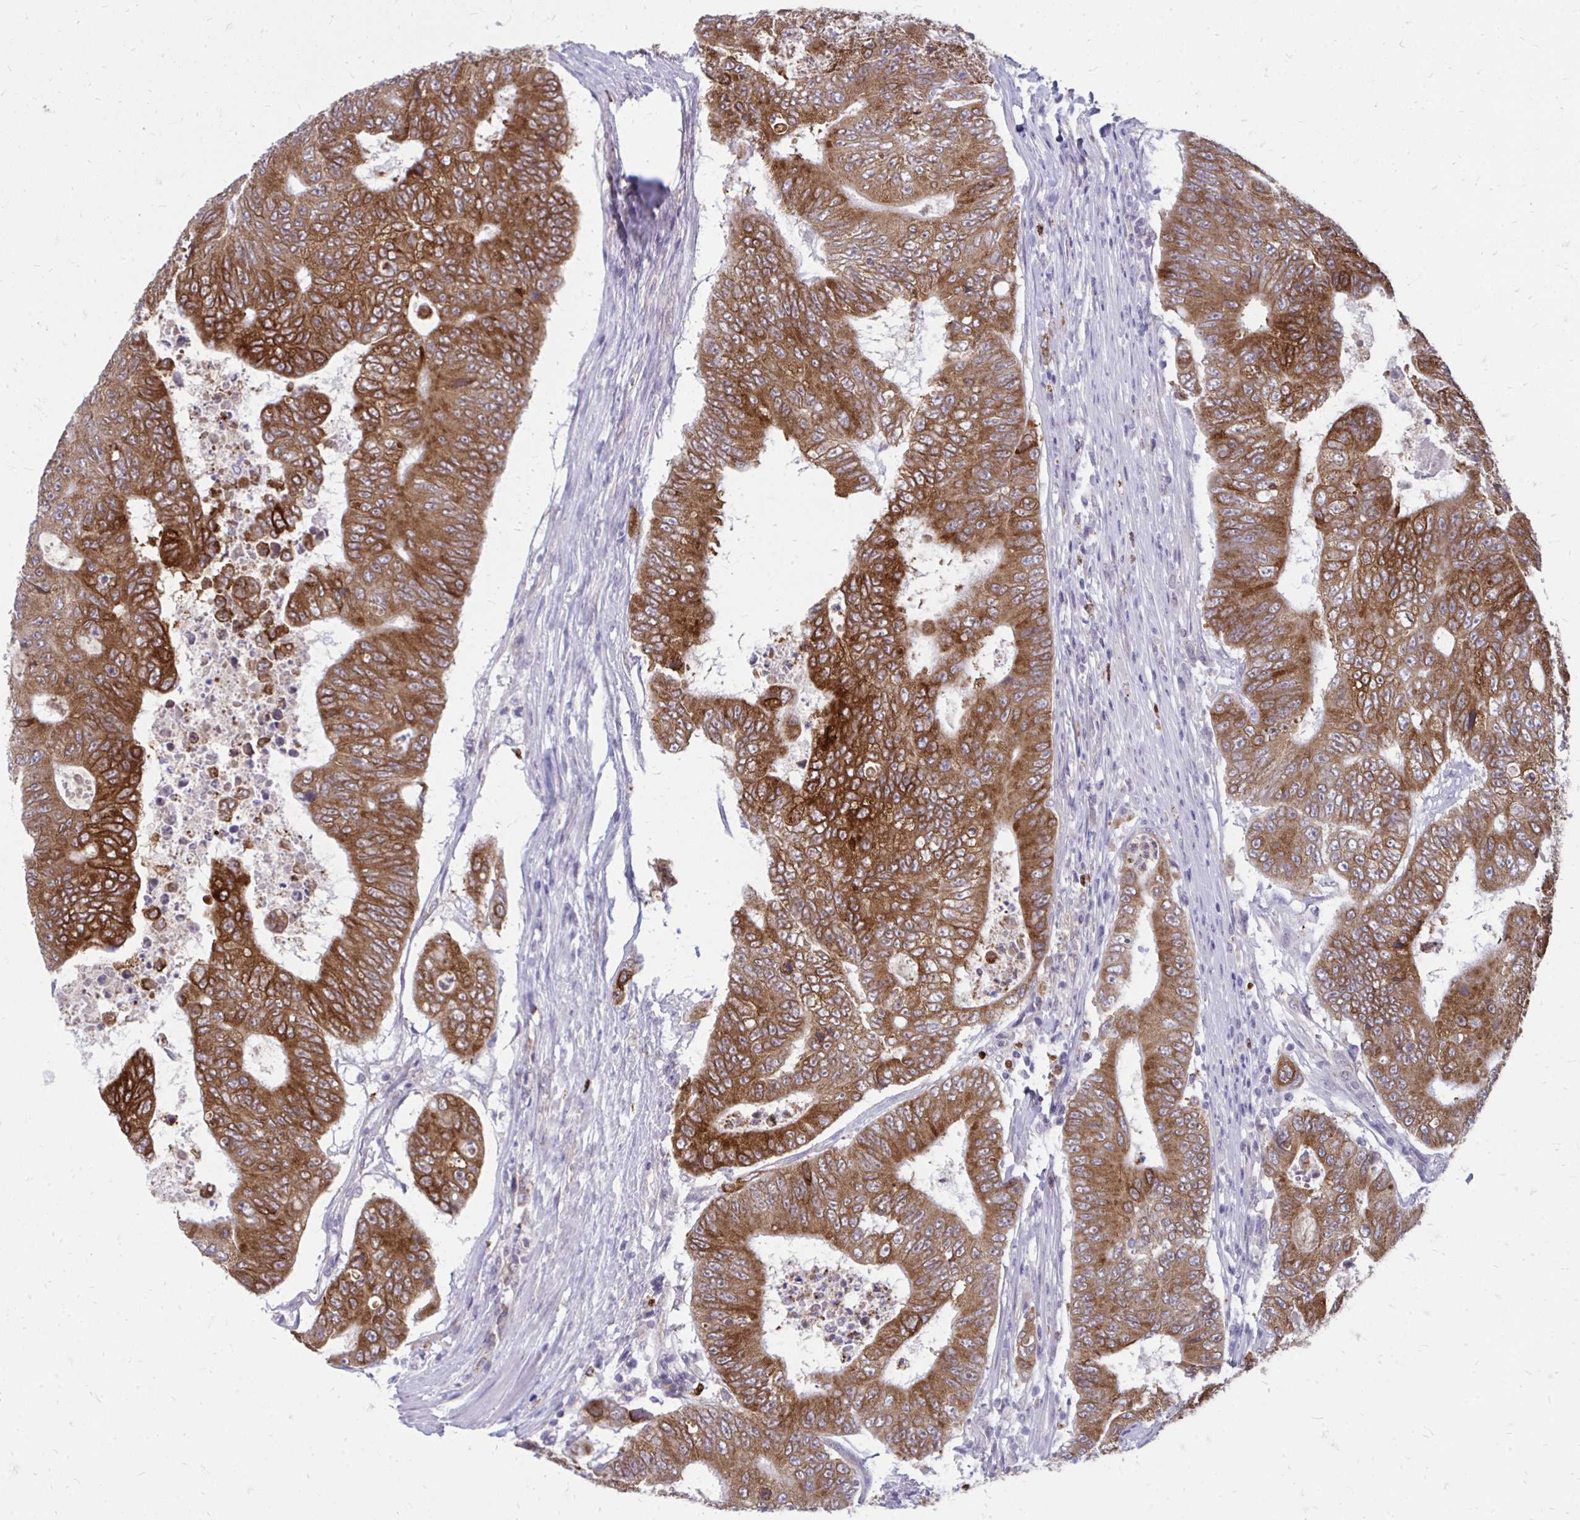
{"staining": {"intensity": "strong", "quantity": ">75%", "location": "cytoplasmic/membranous"}, "tissue": "colorectal cancer", "cell_type": "Tumor cells", "image_type": "cancer", "snomed": [{"axis": "morphology", "description": "Adenocarcinoma, NOS"}, {"axis": "topography", "description": "Colon"}], "caption": "A high amount of strong cytoplasmic/membranous staining is identified in about >75% of tumor cells in colorectal cancer (adenocarcinoma) tissue.", "gene": "ACSL5", "patient": {"sex": "female", "age": 48}}